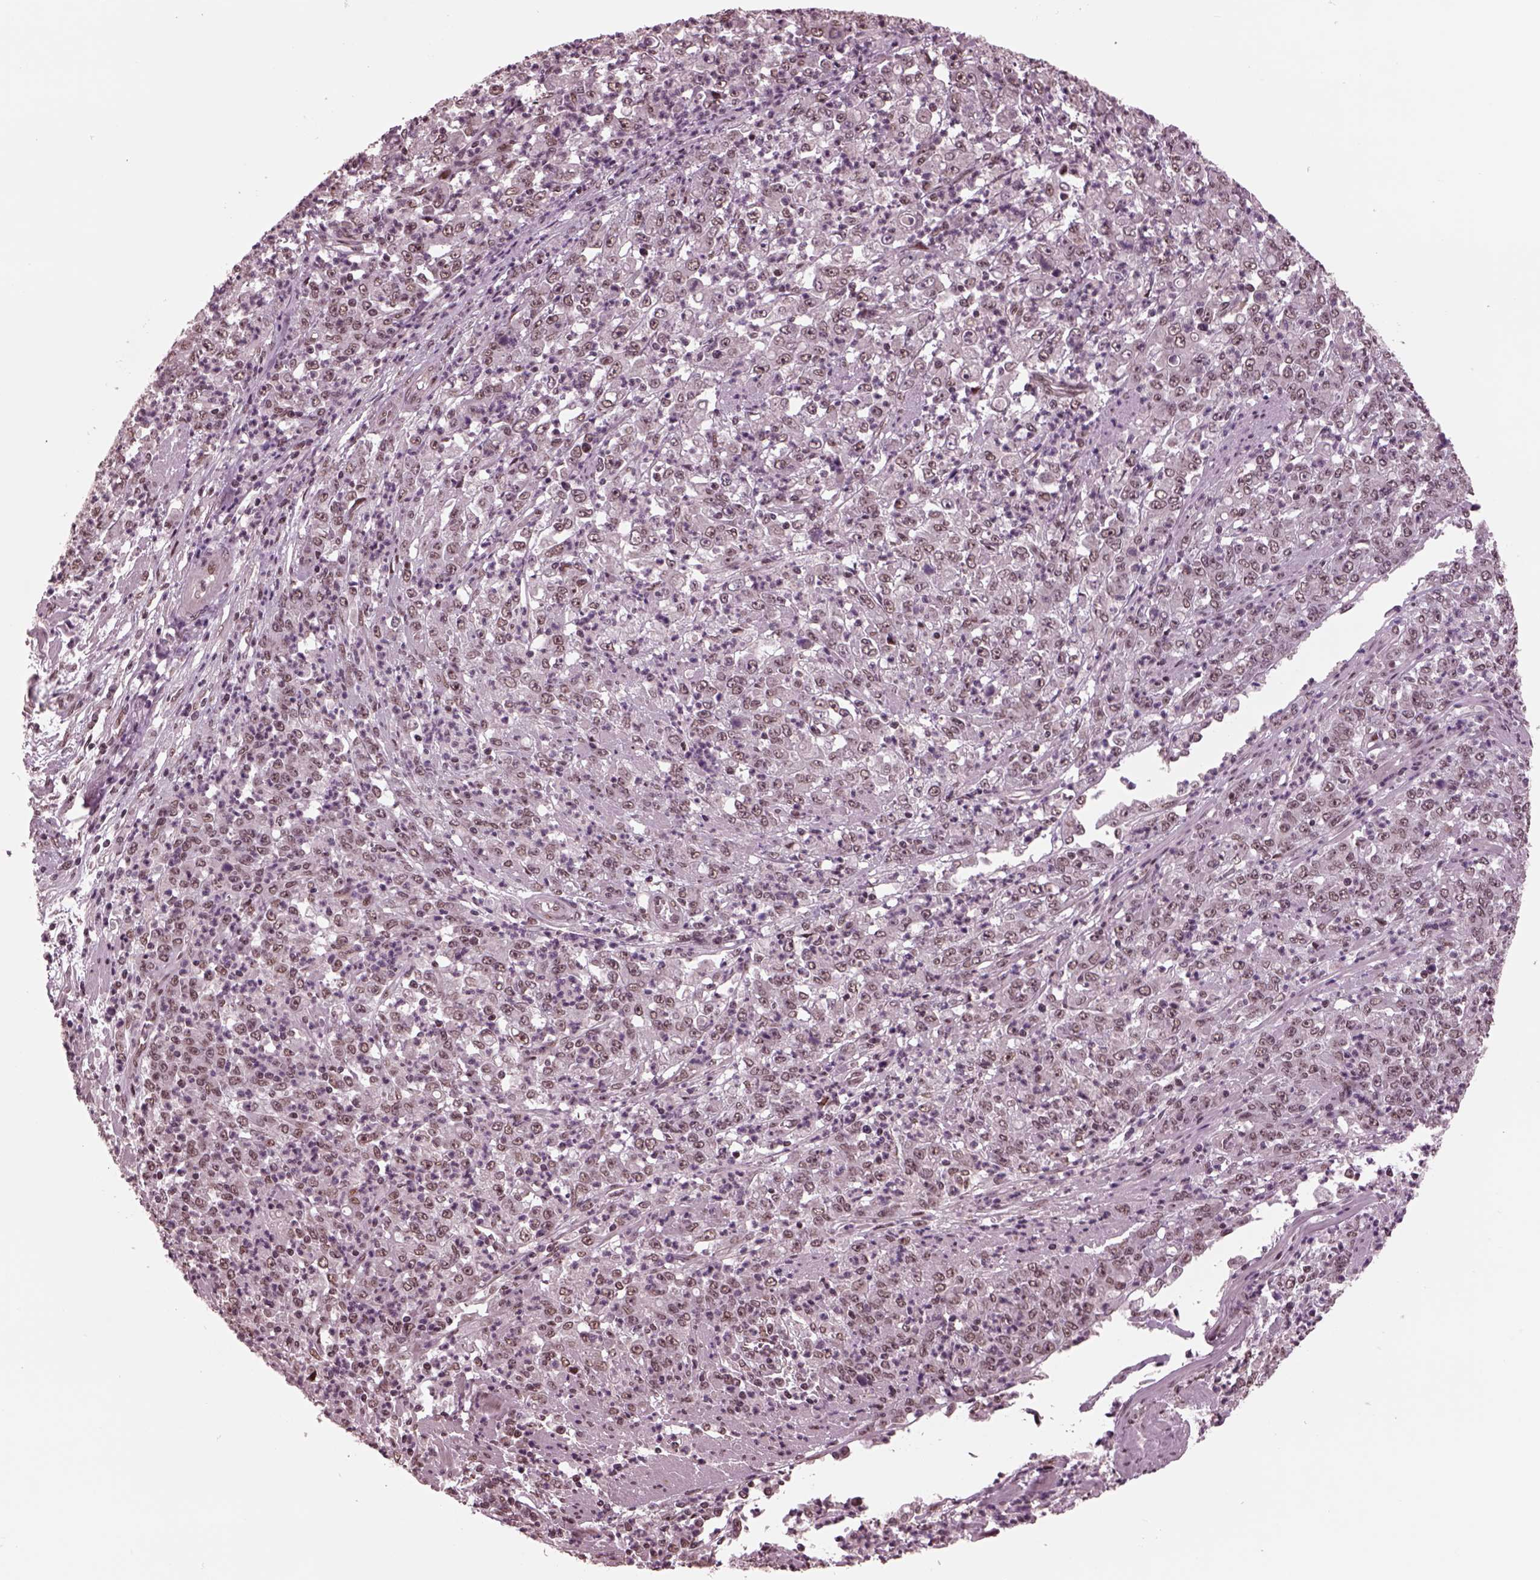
{"staining": {"intensity": "weak", "quantity": "25%-75%", "location": "nuclear"}, "tissue": "stomach cancer", "cell_type": "Tumor cells", "image_type": "cancer", "snomed": [{"axis": "morphology", "description": "Adenocarcinoma, NOS"}, {"axis": "topography", "description": "Stomach, lower"}], "caption": "A brown stain highlights weak nuclear positivity of a protein in human adenocarcinoma (stomach) tumor cells.", "gene": "NAP1L5", "patient": {"sex": "female", "age": 71}}